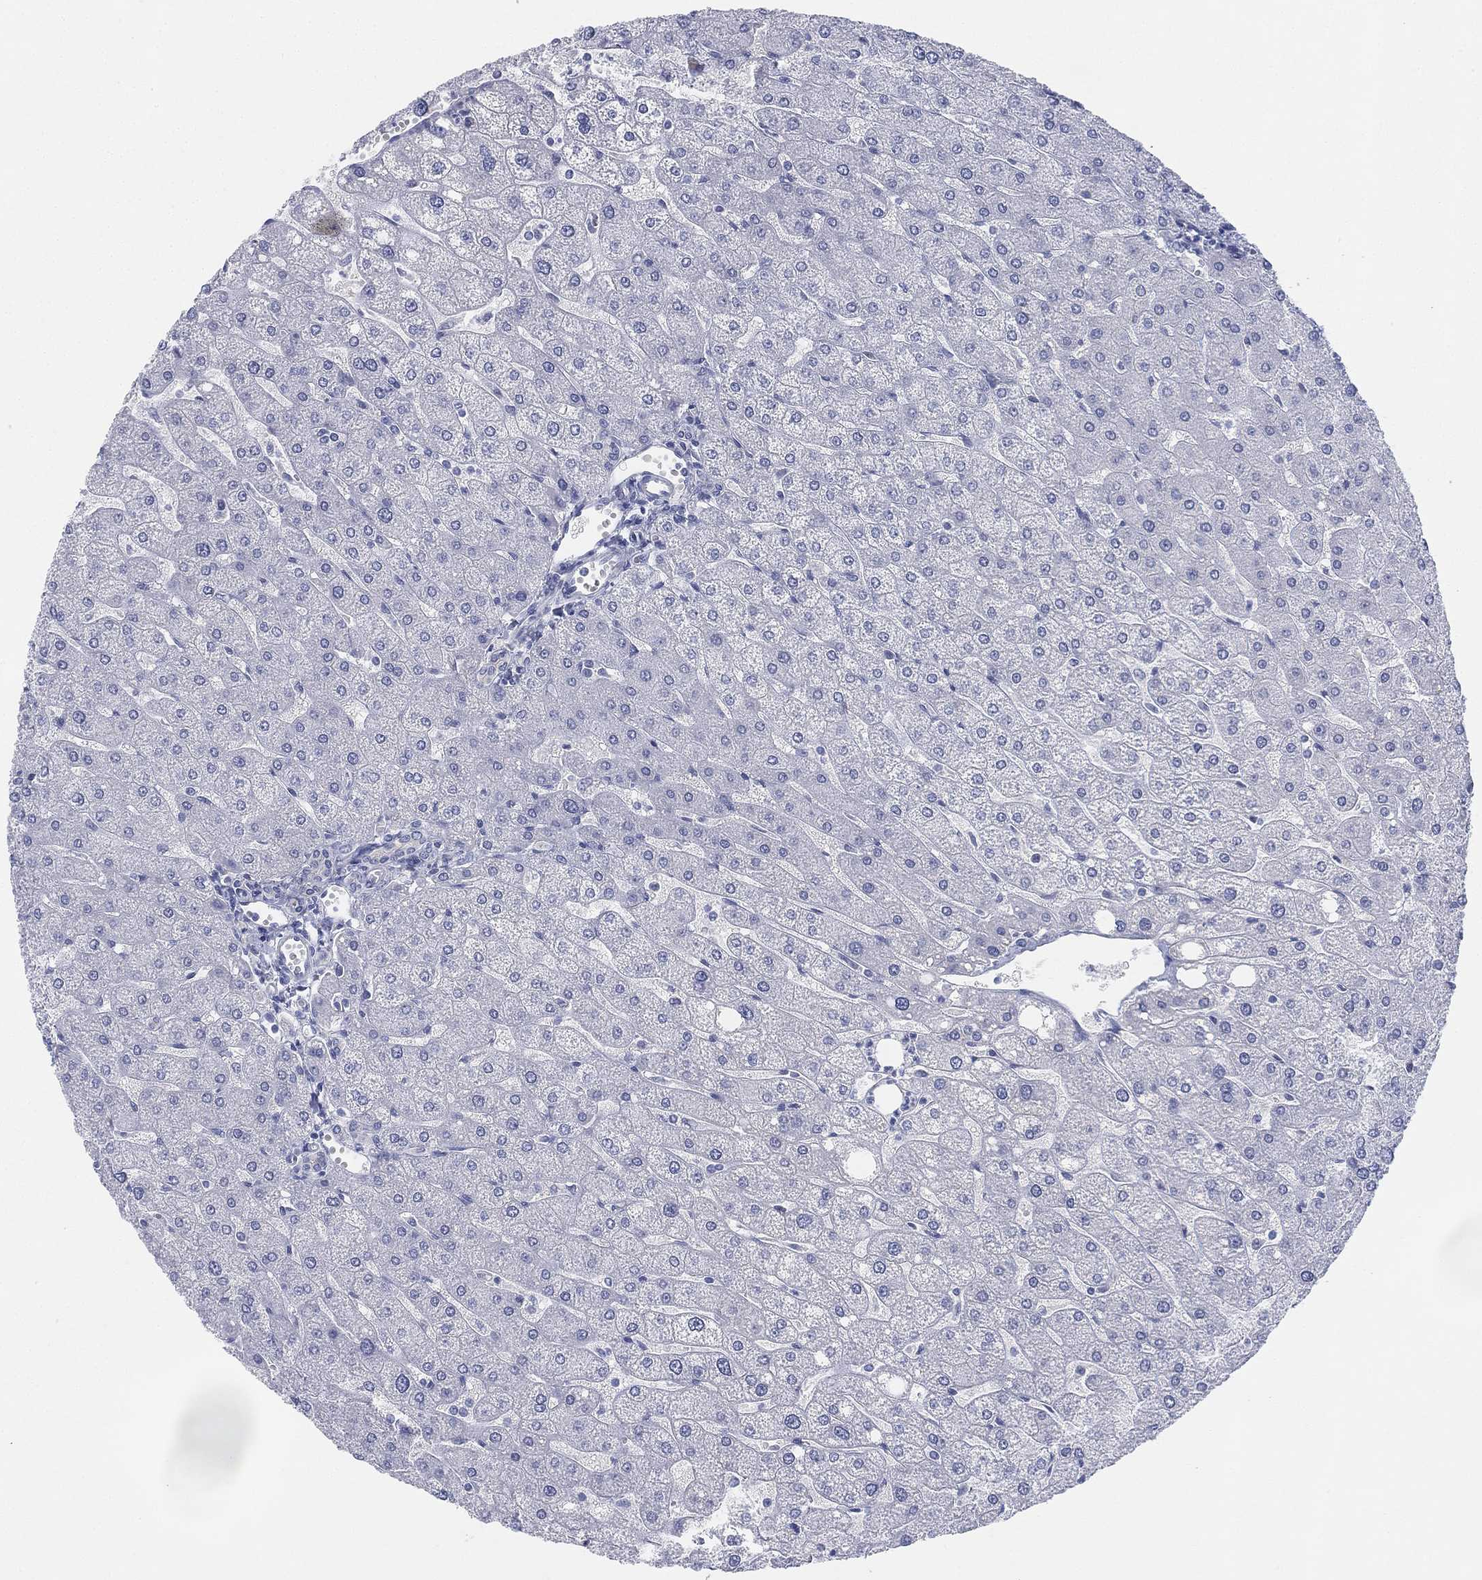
{"staining": {"intensity": "negative", "quantity": "none", "location": "none"}, "tissue": "liver", "cell_type": "Cholangiocytes", "image_type": "normal", "snomed": [{"axis": "morphology", "description": "Normal tissue, NOS"}, {"axis": "topography", "description": "Liver"}], "caption": "Immunohistochemical staining of benign human liver reveals no significant staining in cholangiocytes. The staining is performed using DAB (3,3'-diaminobenzidine) brown chromogen with nuclei counter-stained in using hematoxylin.", "gene": "GCNA", "patient": {"sex": "male", "age": 67}}